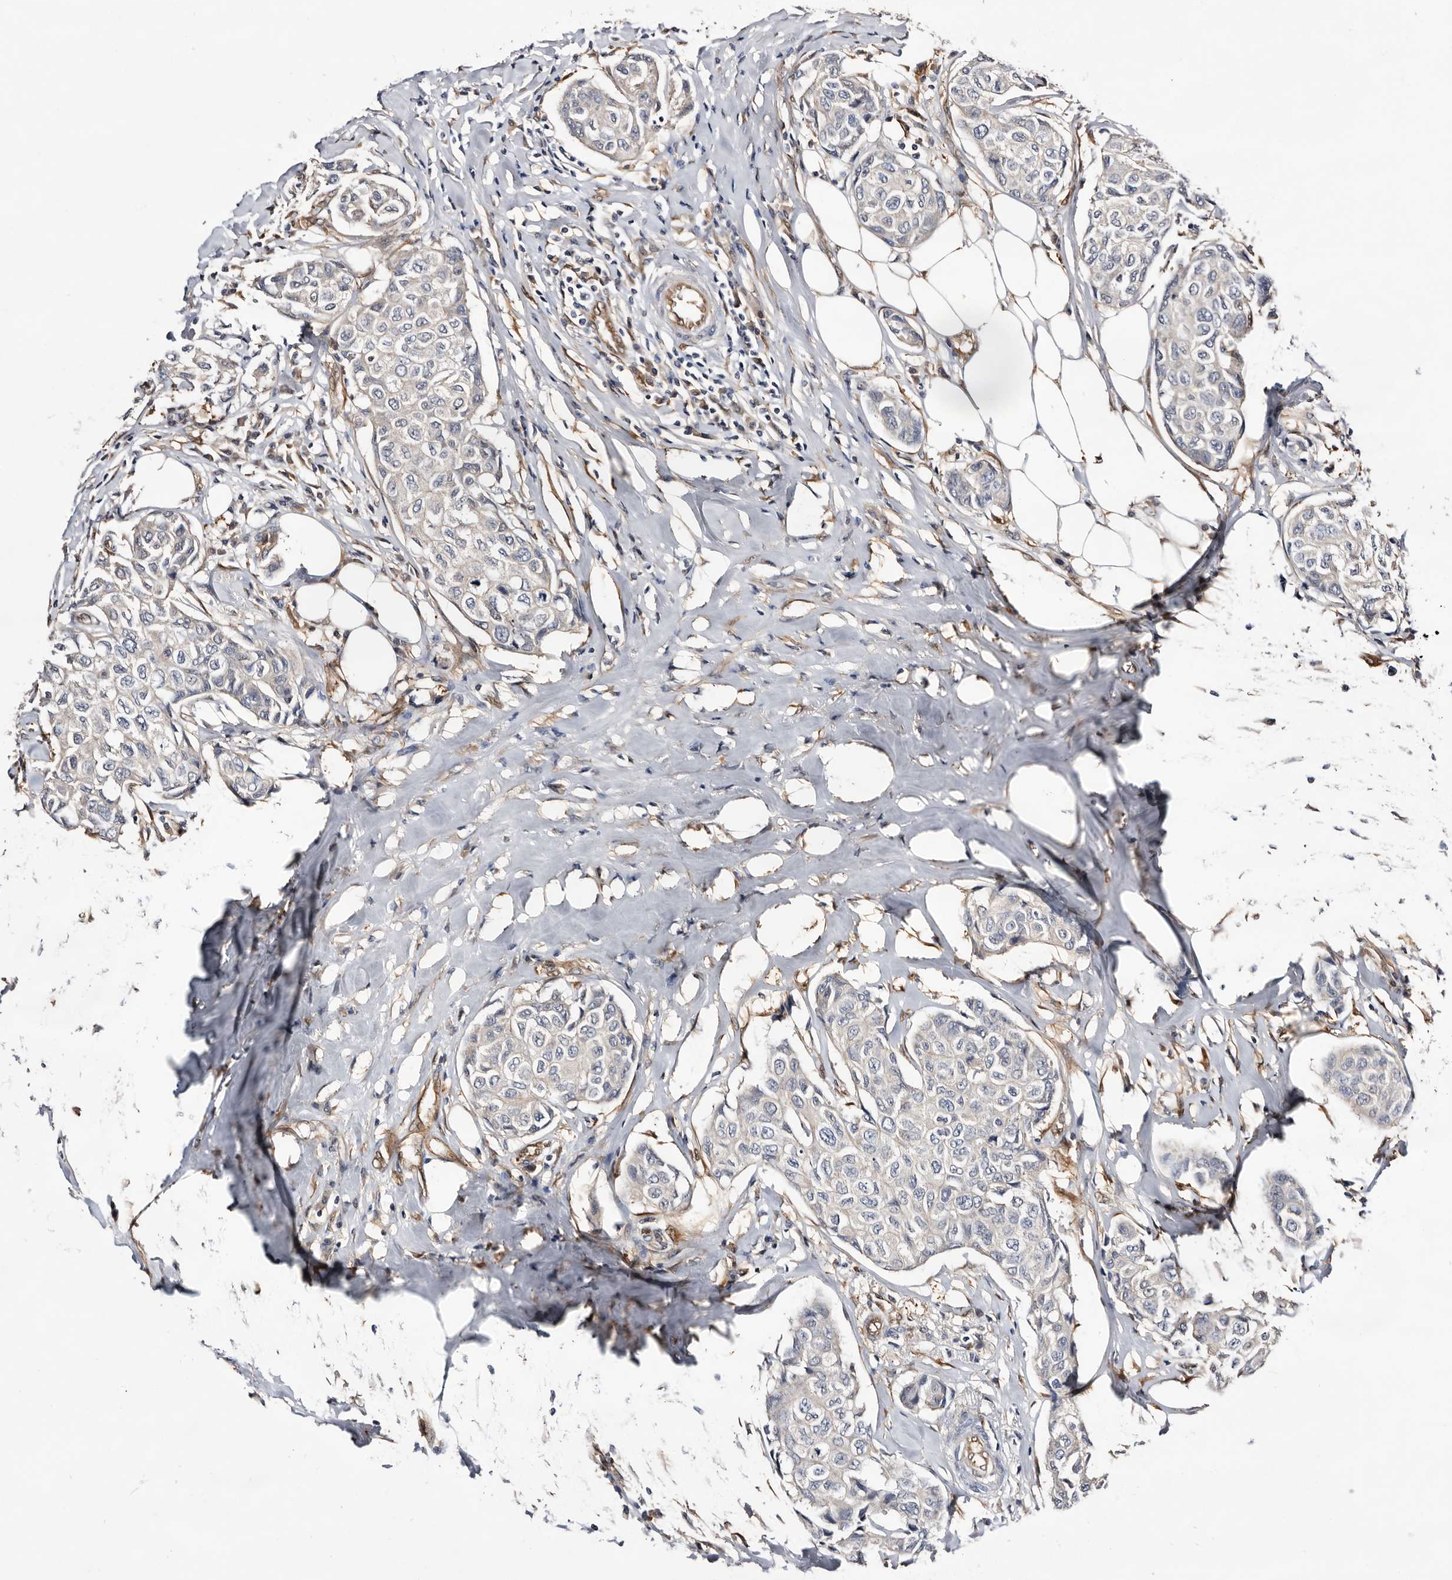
{"staining": {"intensity": "negative", "quantity": "none", "location": "none"}, "tissue": "breast cancer", "cell_type": "Tumor cells", "image_type": "cancer", "snomed": [{"axis": "morphology", "description": "Duct carcinoma"}, {"axis": "topography", "description": "Breast"}], "caption": "This is a image of immunohistochemistry (IHC) staining of breast cancer, which shows no staining in tumor cells.", "gene": "TP53I3", "patient": {"sex": "female", "age": 80}}